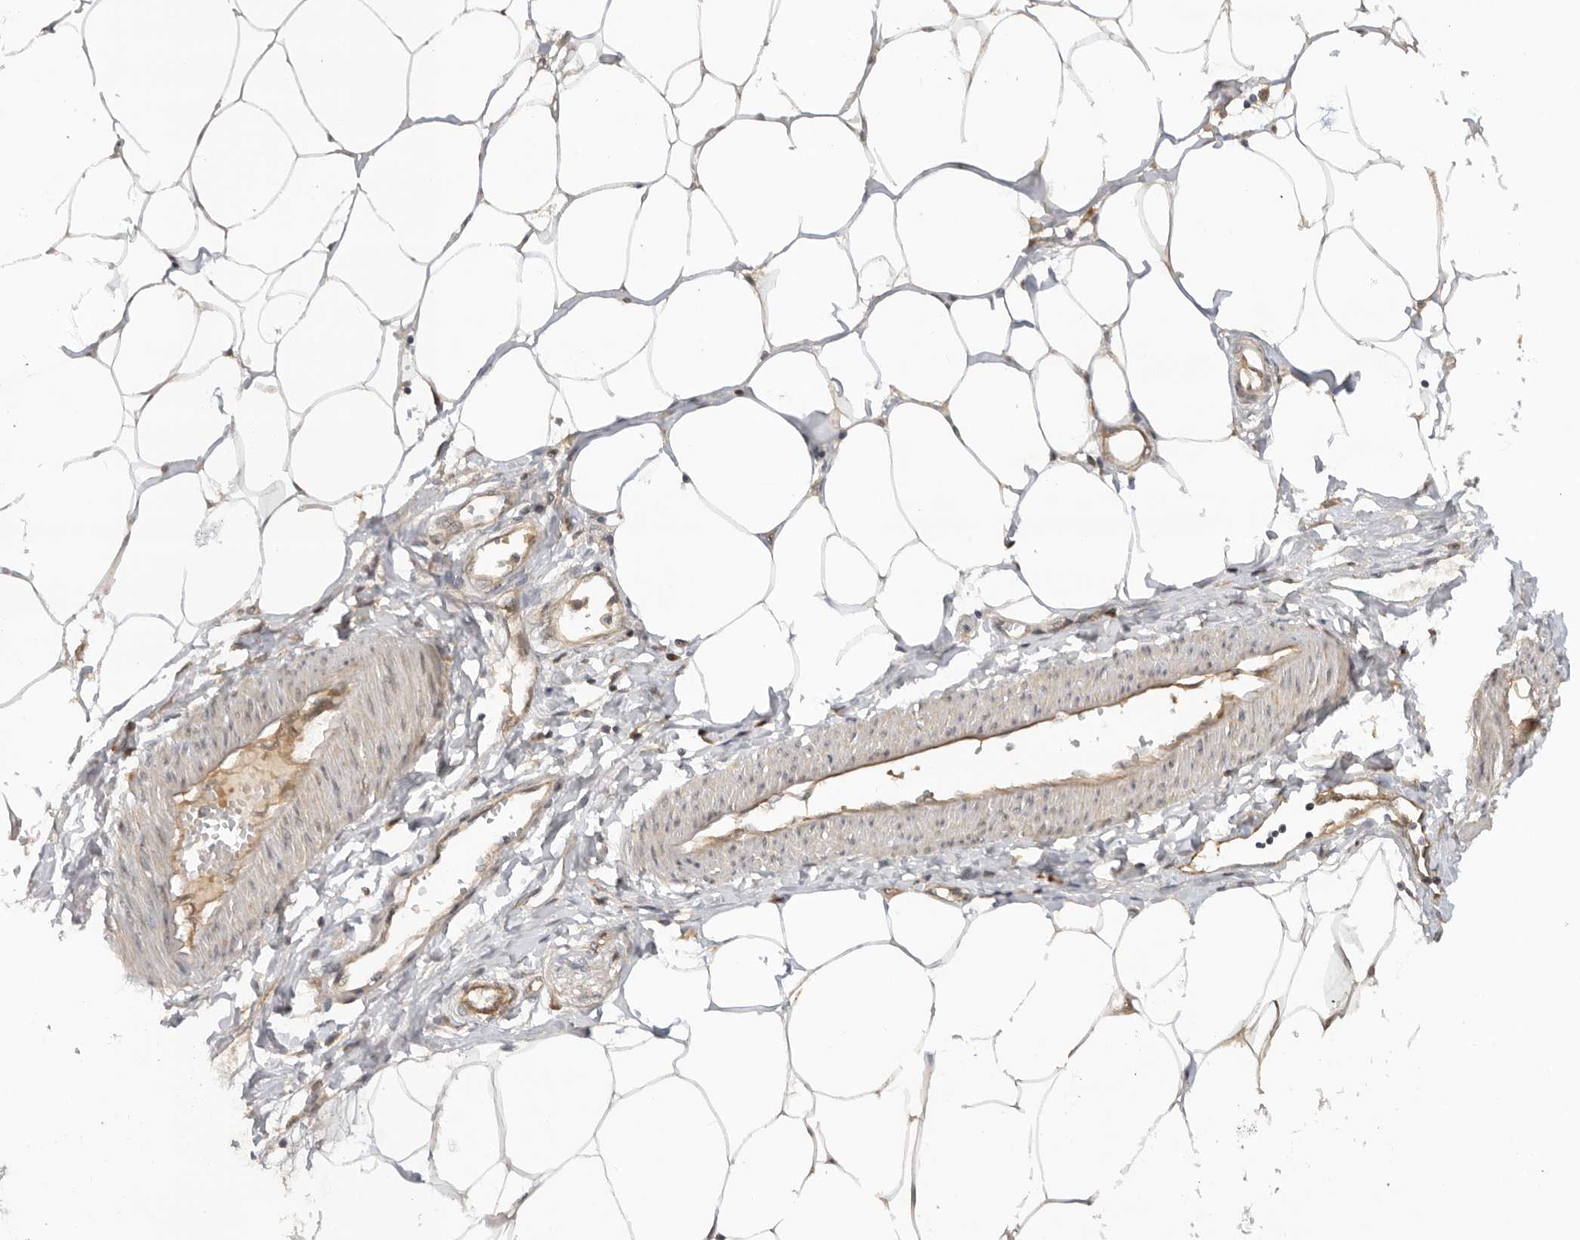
{"staining": {"intensity": "weak", "quantity": "<25%", "location": "cytoplasmic/membranous"}, "tissue": "adipose tissue", "cell_type": "Adipocytes", "image_type": "normal", "snomed": [{"axis": "morphology", "description": "Normal tissue, NOS"}, {"axis": "morphology", "description": "Adenocarcinoma, NOS"}, {"axis": "topography", "description": "Colon"}, {"axis": "topography", "description": "Peripheral nerve tissue"}], "caption": "This is an immunohistochemistry image of unremarkable human adipose tissue. There is no expression in adipocytes.", "gene": "DCAF8", "patient": {"sex": "male", "age": 14}}